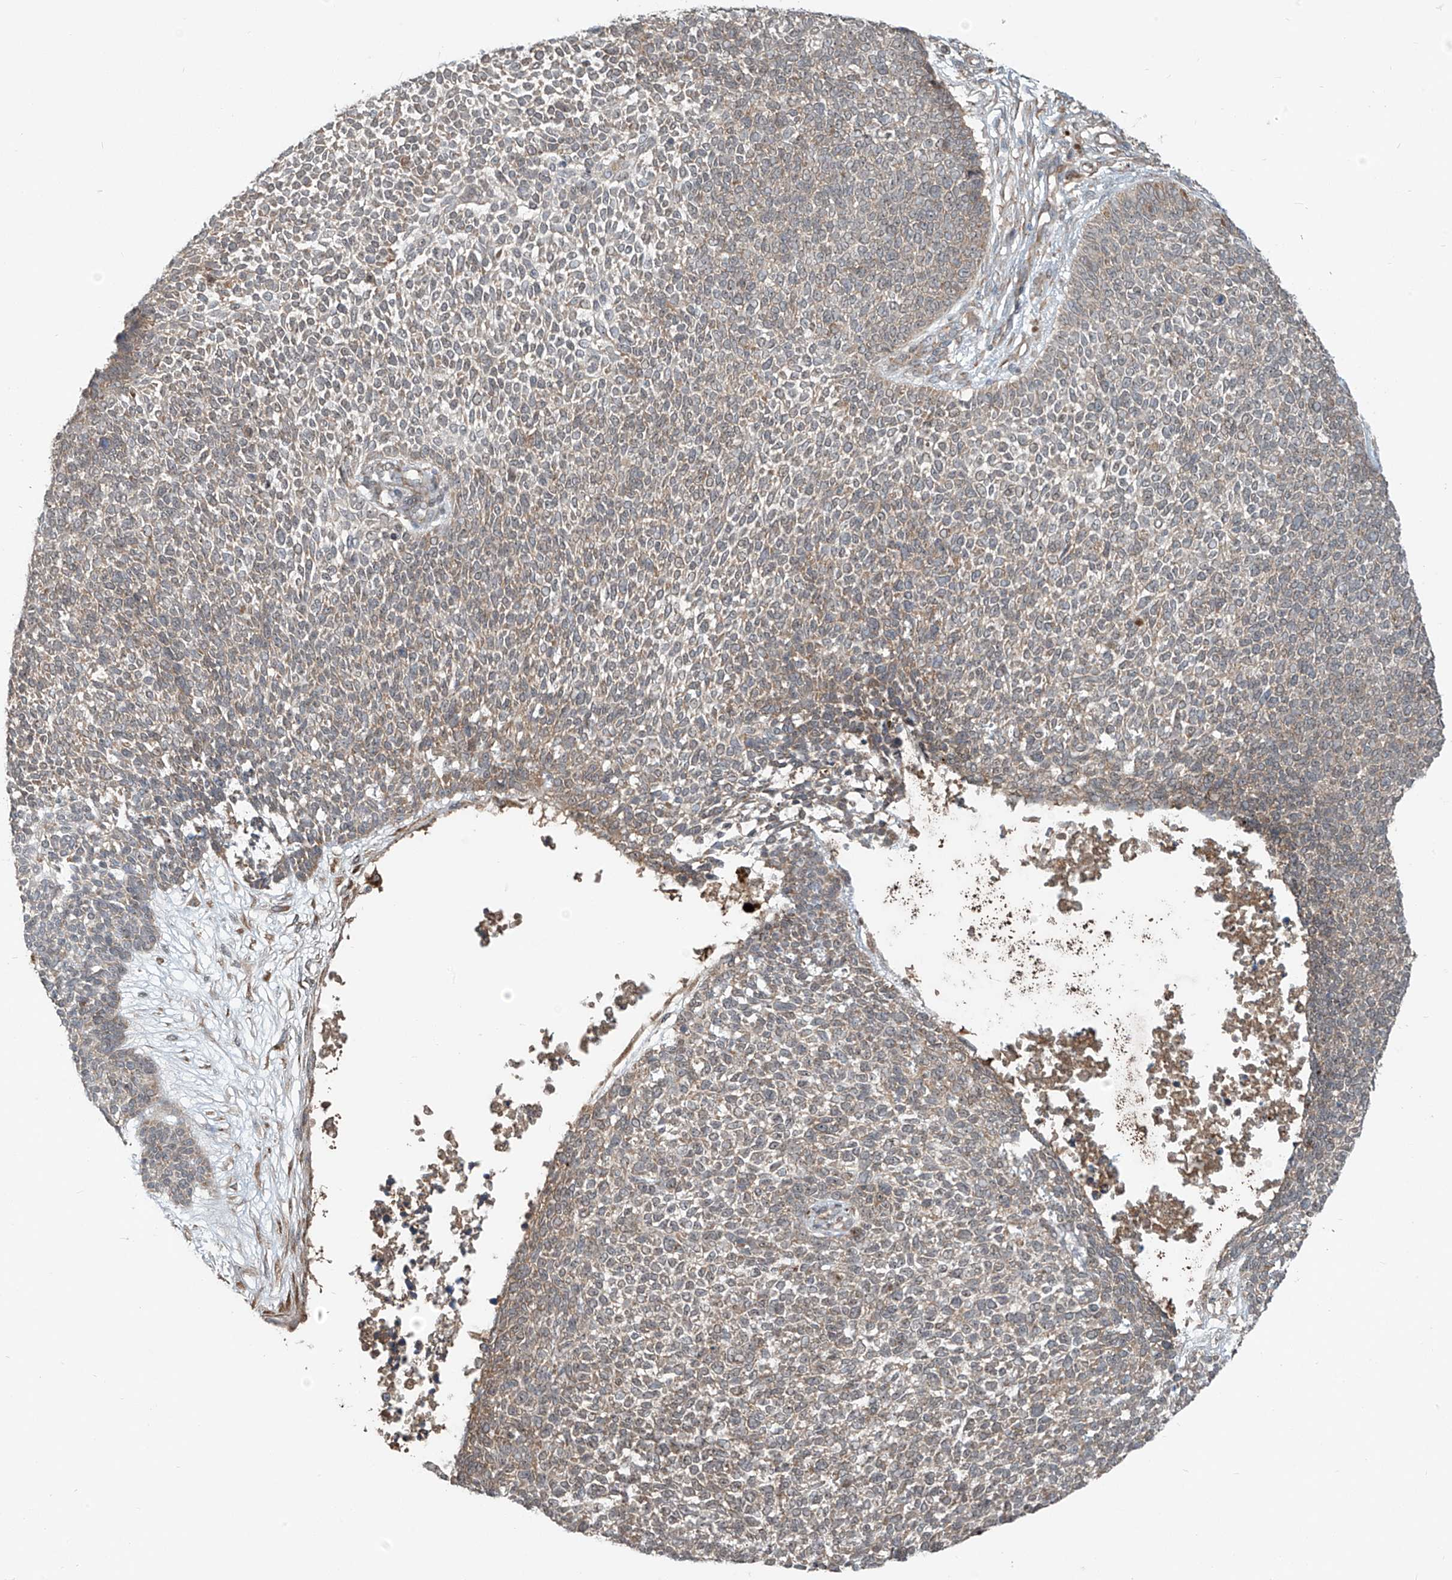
{"staining": {"intensity": "weak", "quantity": ">75%", "location": "cytoplasmic/membranous"}, "tissue": "skin cancer", "cell_type": "Tumor cells", "image_type": "cancer", "snomed": [{"axis": "morphology", "description": "Basal cell carcinoma"}, {"axis": "topography", "description": "Skin"}], "caption": "A brown stain highlights weak cytoplasmic/membranous positivity of a protein in skin cancer tumor cells. The staining was performed using DAB (3,3'-diaminobenzidine) to visualize the protein expression in brown, while the nuclei were stained in blue with hematoxylin (Magnification: 20x).", "gene": "KATNIP", "patient": {"sex": "female", "age": 84}}